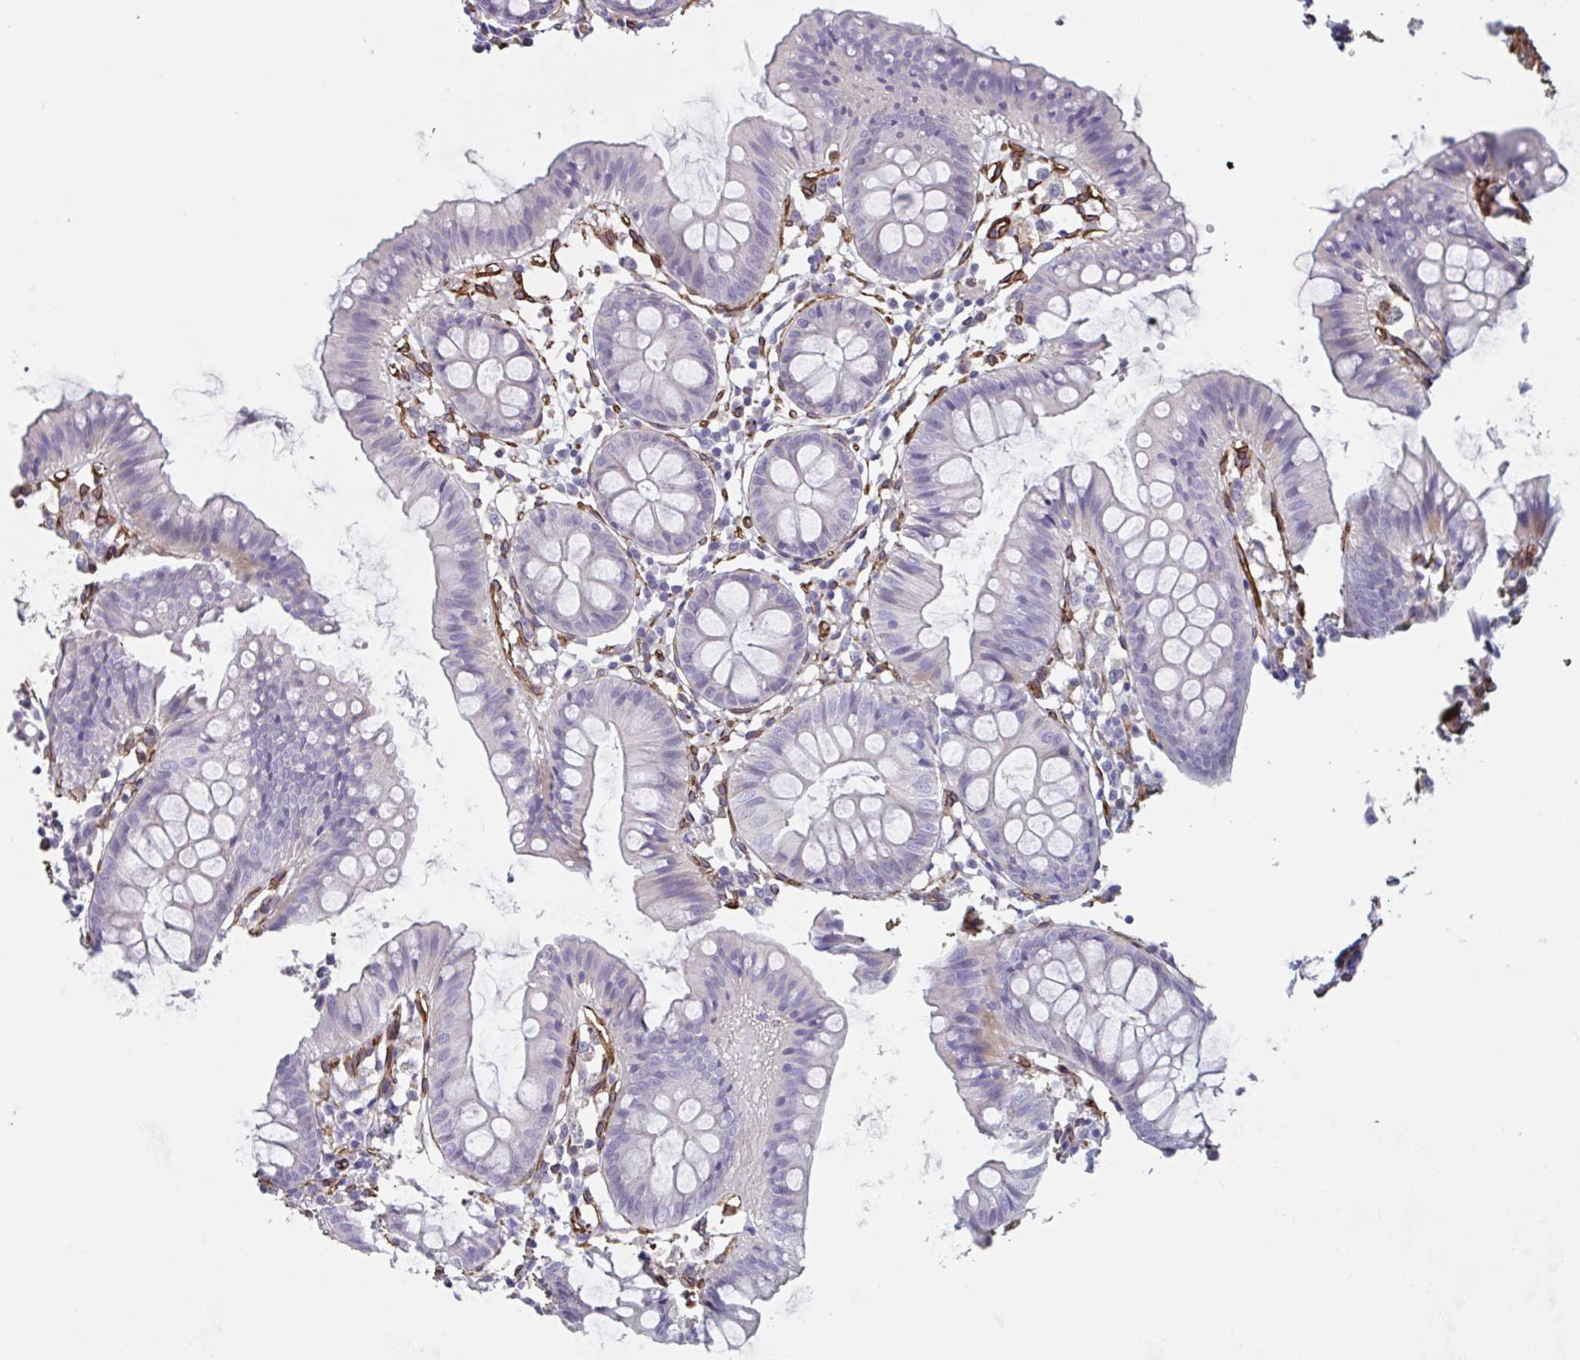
{"staining": {"intensity": "strong", "quantity": ">75%", "location": "cytoplasmic/membranous"}, "tissue": "colon", "cell_type": "Endothelial cells", "image_type": "normal", "snomed": [{"axis": "morphology", "description": "Normal tissue, NOS"}, {"axis": "topography", "description": "Colon"}], "caption": "This photomicrograph displays immunohistochemistry (IHC) staining of normal colon, with high strong cytoplasmic/membranous positivity in about >75% of endothelial cells.", "gene": "CITED4", "patient": {"sex": "female", "age": 84}}